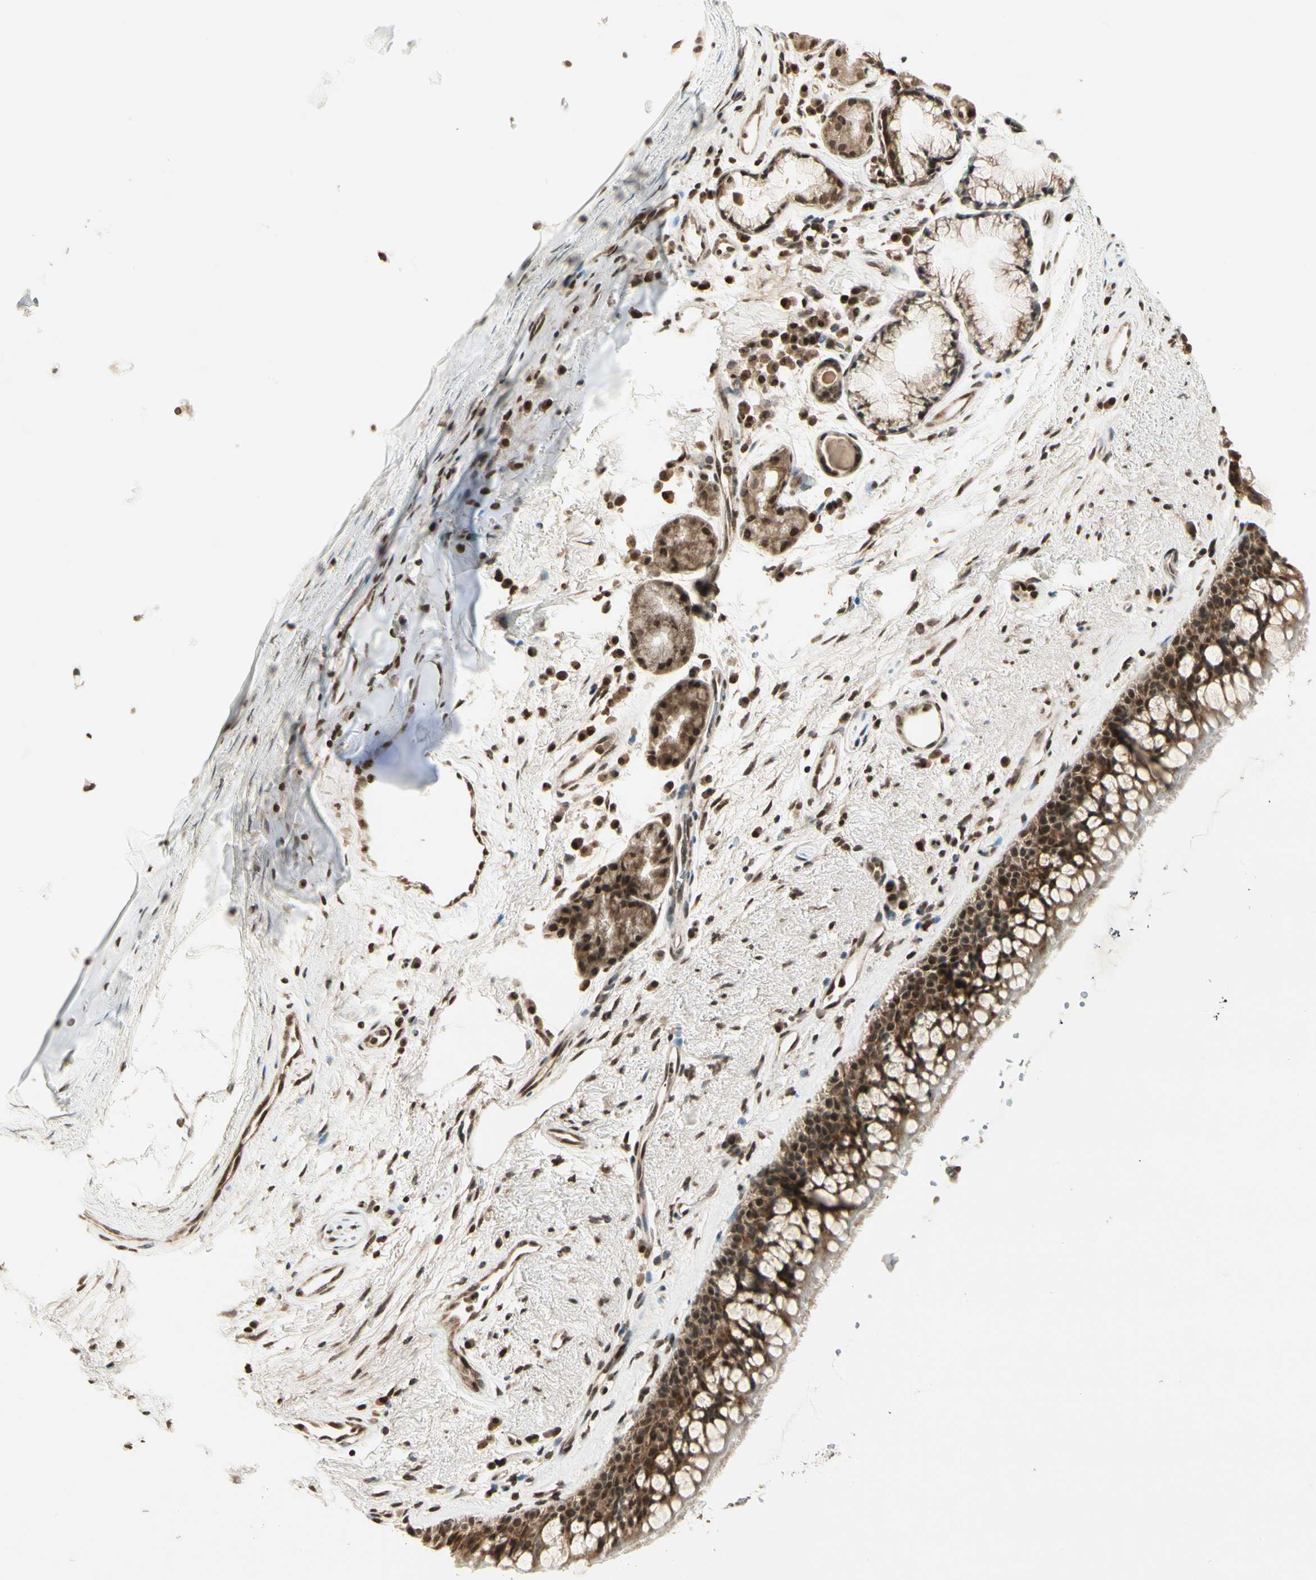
{"staining": {"intensity": "moderate", "quantity": ">75%", "location": "cytoplasmic/membranous,nuclear"}, "tissue": "bronchus", "cell_type": "Respiratory epithelial cells", "image_type": "normal", "snomed": [{"axis": "morphology", "description": "Normal tissue, NOS"}, {"axis": "topography", "description": "Bronchus"}], "caption": "Immunohistochemistry staining of unremarkable bronchus, which demonstrates medium levels of moderate cytoplasmic/membranous,nuclear positivity in approximately >75% of respiratory epithelial cells indicating moderate cytoplasmic/membranous,nuclear protein staining. The staining was performed using DAB (brown) for protein detection and nuclei were counterstained in hematoxylin (blue).", "gene": "SMN2", "patient": {"sex": "female", "age": 54}}